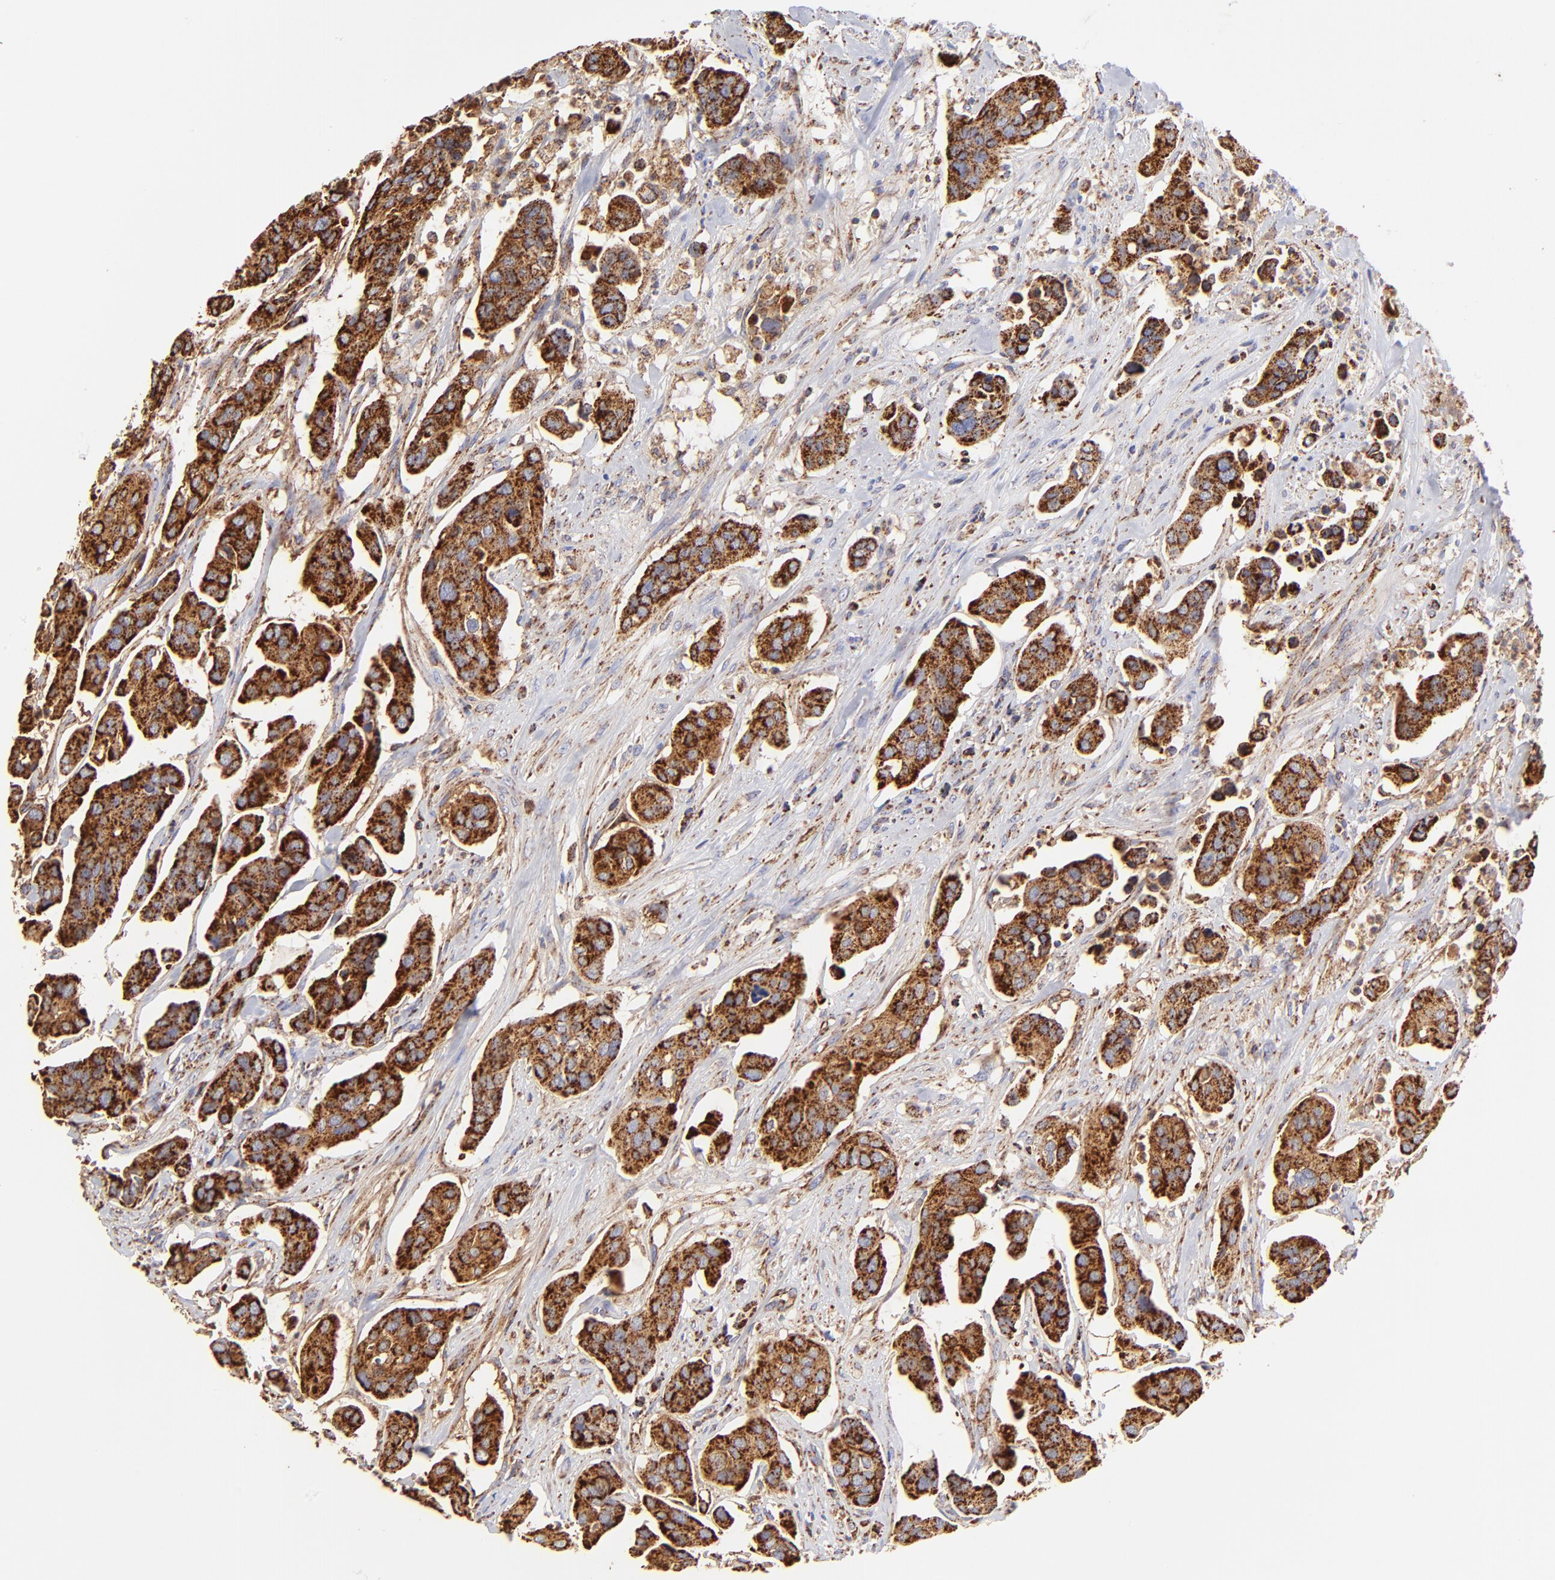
{"staining": {"intensity": "strong", "quantity": ">75%", "location": "cytoplasmic/membranous"}, "tissue": "urothelial cancer", "cell_type": "Tumor cells", "image_type": "cancer", "snomed": [{"axis": "morphology", "description": "Adenocarcinoma, NOS"}, {"axis": "topography", "description": "Urinary bladder"}], "caption": "The immunohistochemical stain shows strong cytoplasmic/membranous staining in tumor cells of adenocarcinoma tissue.", "gene": "ECH1", "patient": {"sex": "male", "age": 61}}